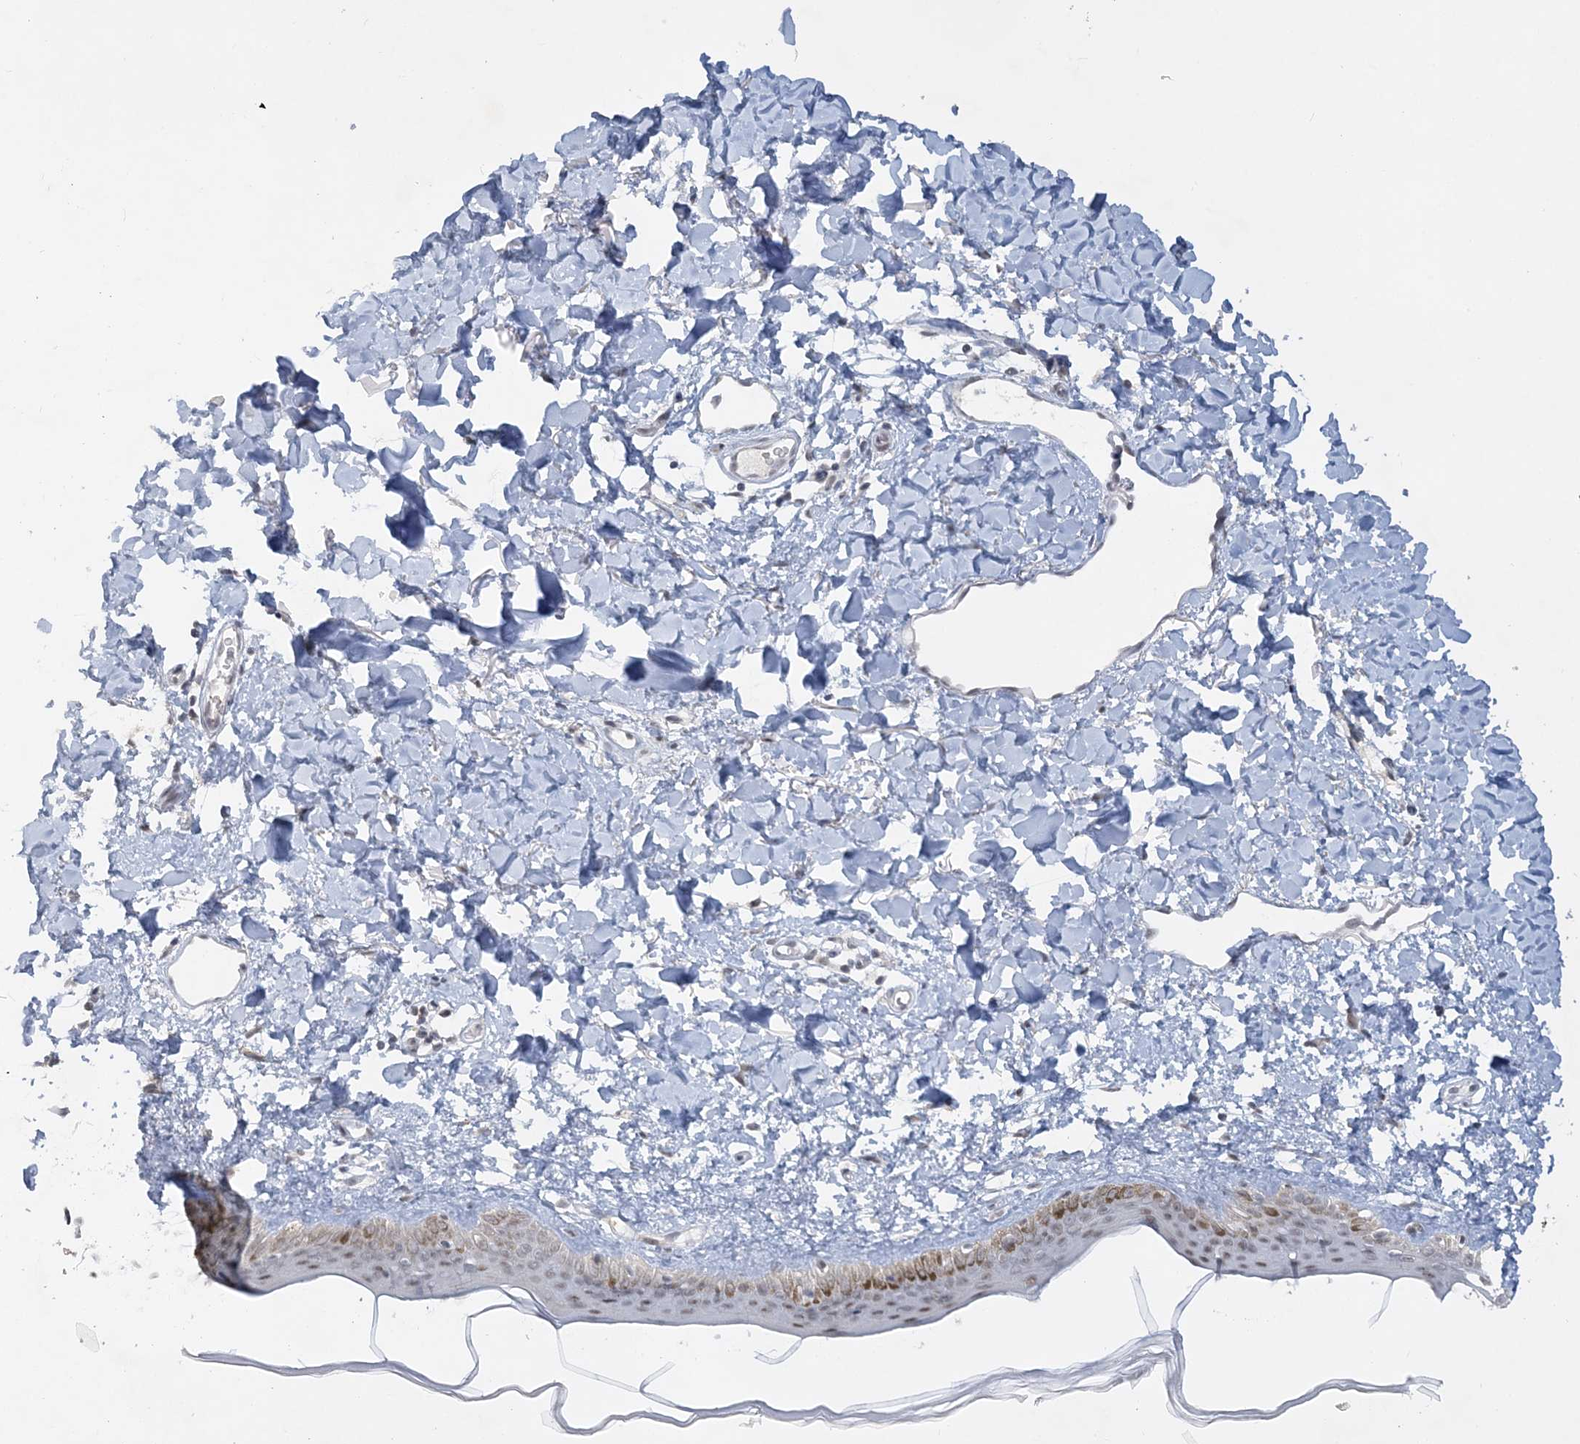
{"staining": {"intensity": "negative", "quantity": "none", "location": "none"}, "tissue": "skin", "cell_type": "Fibroblasts", "image_type": "normal", "snomed": [{"axis": "morphology", "description": "Normal tissue, NOS"}, {"axis": "topography", "description": "Skin"}], "caption": "Fibroblasts show no significant staining in benign skin. (DAB immunohistochemistry (IHC) visualized using brightfield microscopy, high magnification).", "gene": "KMT2D", "patient": {"sex": "female", "age": 58}}